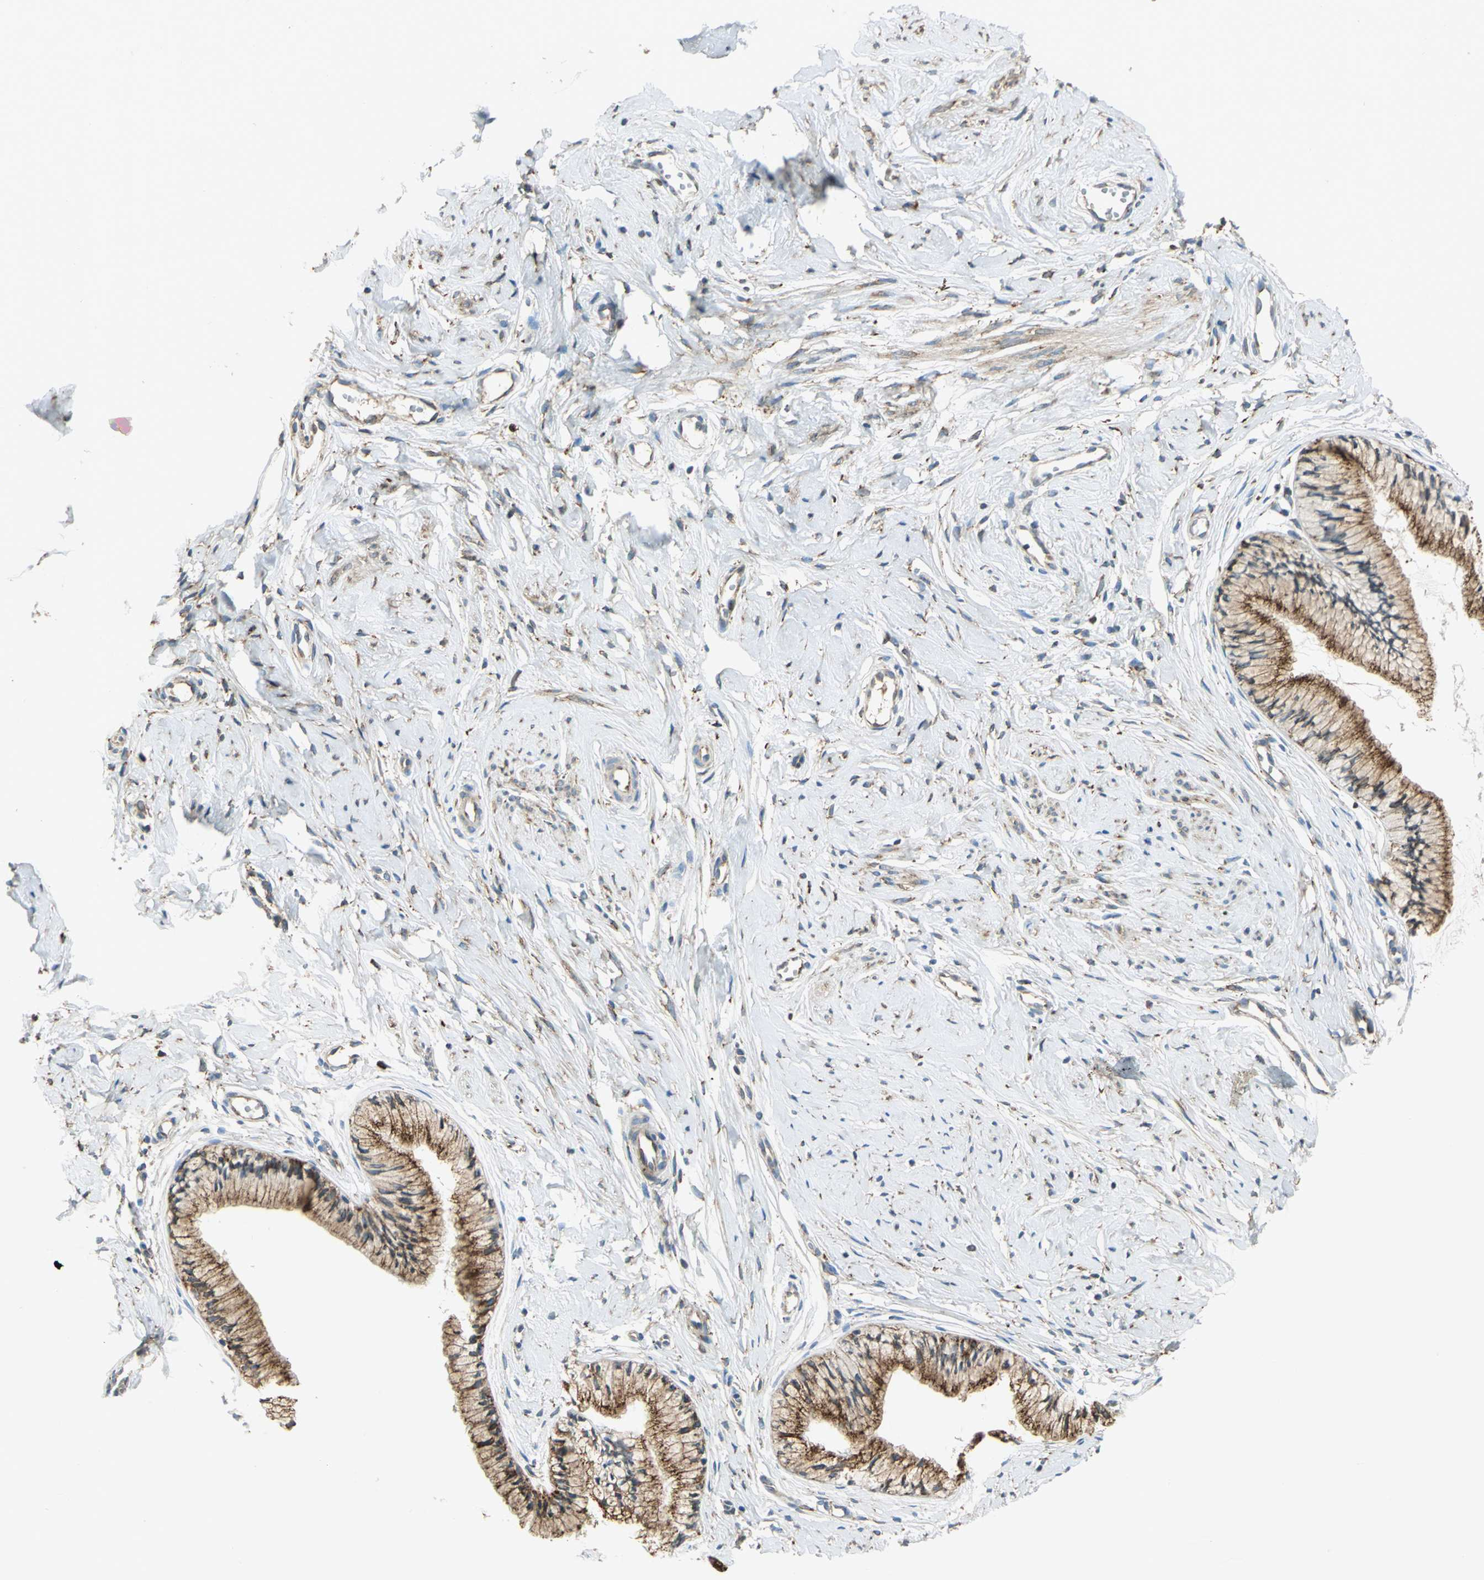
{"staining": {"intensity": "weak", "quantity": "25%-75%", "location": "cytoplasmic/membranous"}, "tissue": "cervix", "cell_type": "Glandular cells", "image_type": "normal", "snomed": [{"axis": "morphology", "description": "Normal tissue, NOS"}, {"axis": "topography", "description": "Cervix"}], "caption": "Glandular cells reveal weak cytoplasmic/membranous staining in approximately 25%-75% of cells in unremarkable cervix.", "gene": "PDIA4", "patient": {"sex": "female", "age": 46}}